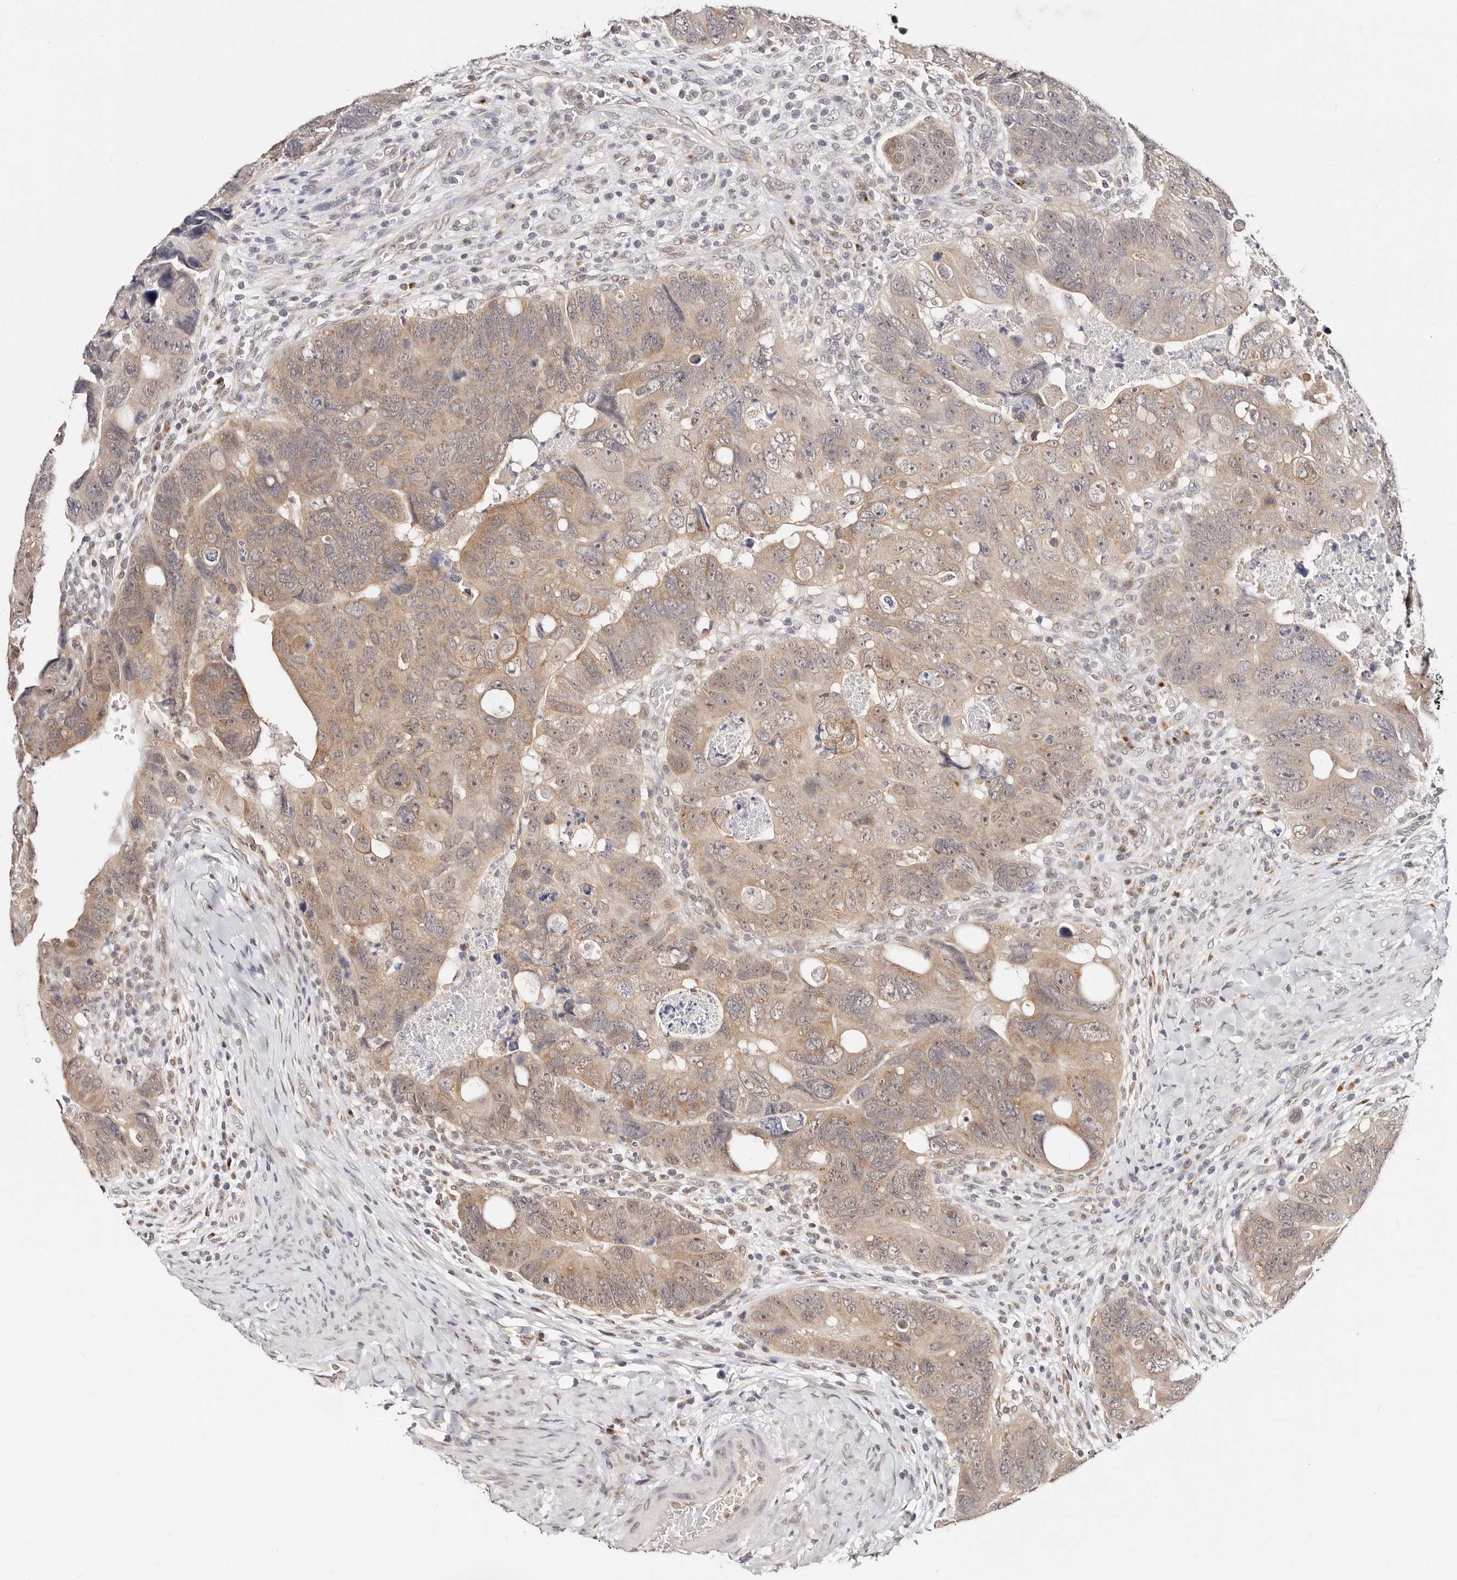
{"staining": {"intensity": "moderate", "quantity": ">75%", "location": "cytoplasmic/membranous,nuclear"}, "tissue": "colorectal cancer", "cell_type": "Tumor cells", "image_type": "cancer", "snomed": [{"axis": "morphology", "description": "Adenocarcinoma, NOS"}, {"axis": "topography", "description": "Rectum"}], "caption": "A micrograph of colorectal adenocarcinoma stained for a protein reveals moderate cytoplasmic/membranous and nuclear brown staining in tumor cells.", "gene": "VIPAS39", "patient": {"sex": "male", "age": 59}}